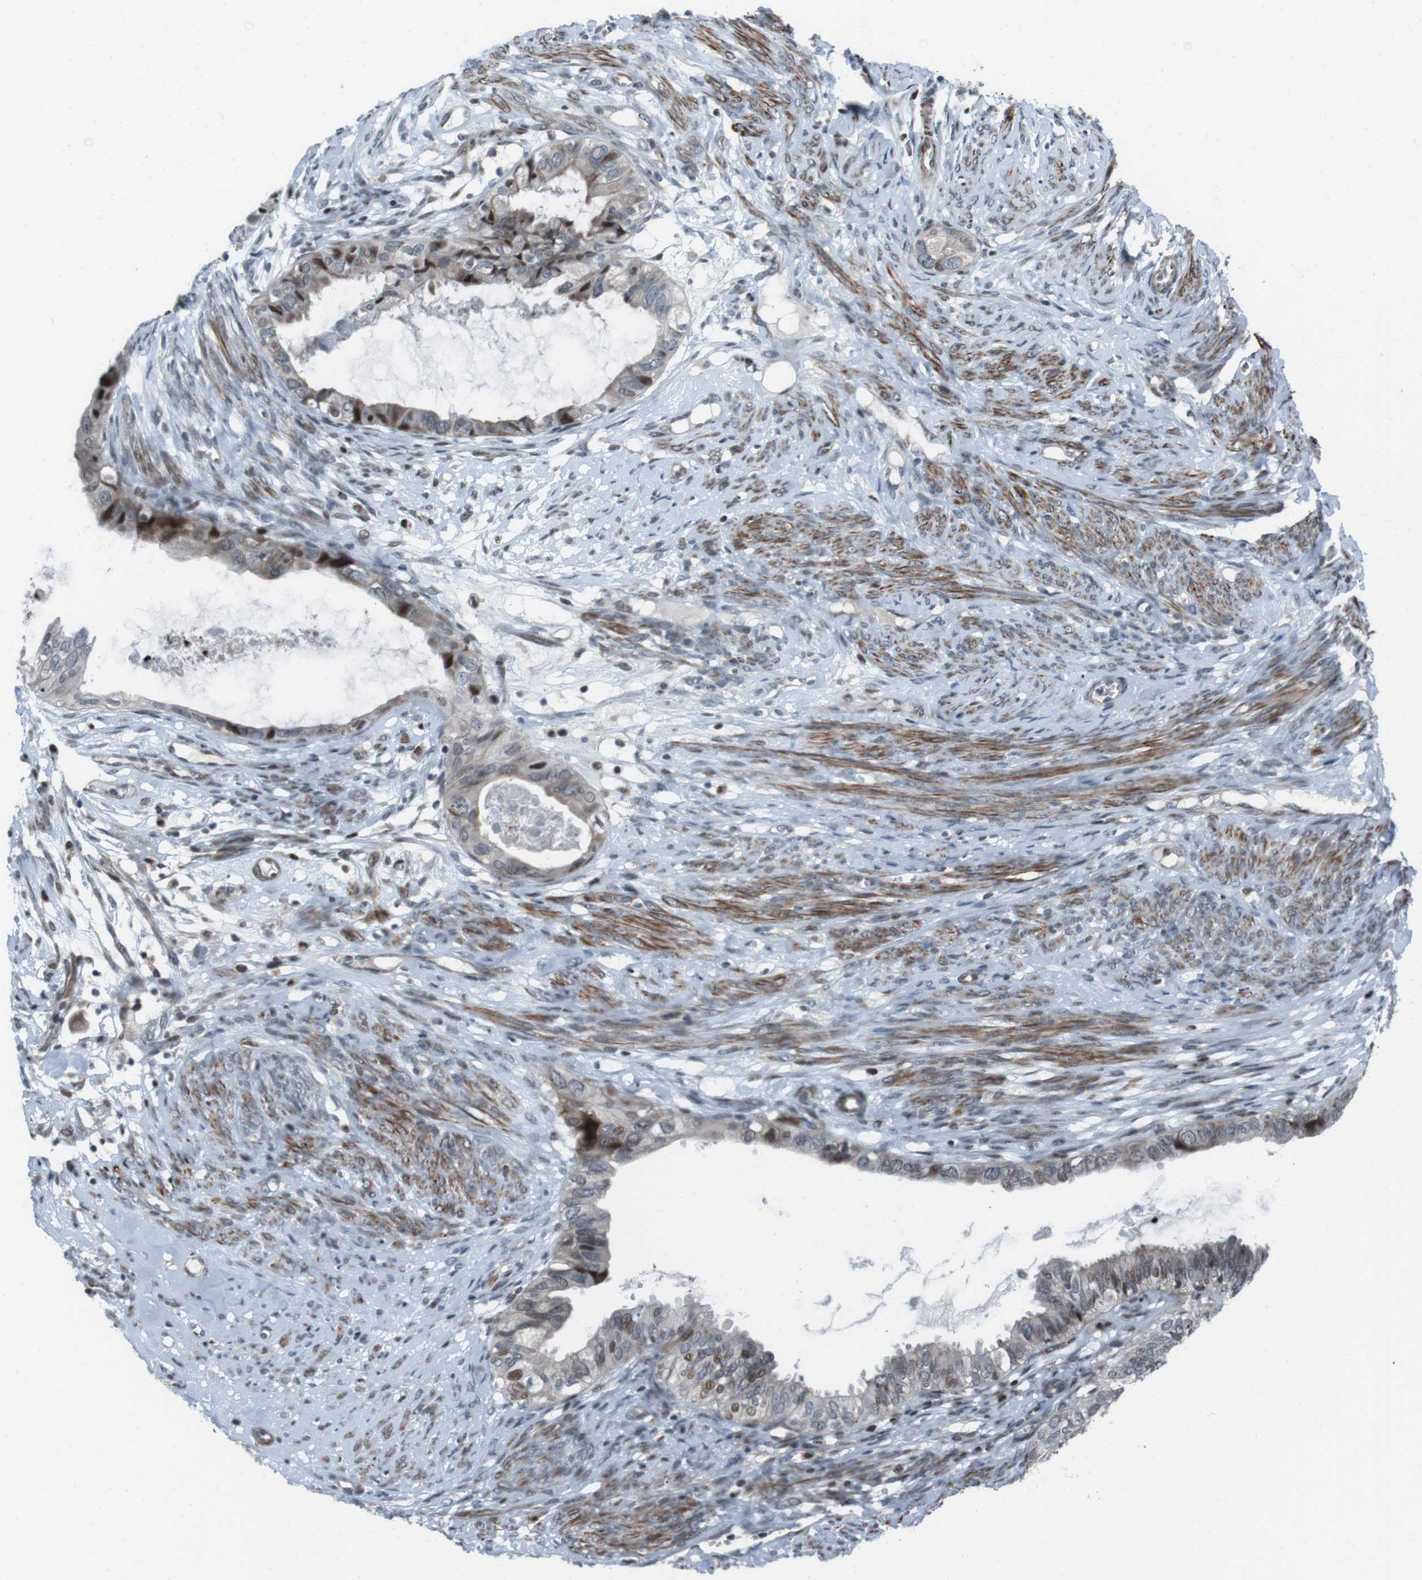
{"staining": {"intensity": "moderate", "quantity": "25%-75%", "location": "cytoplasmic/membranous,nuclear"}, "tissue": "cervical cancer", "cell_type": "Tumor cells", "image_type": "cancer", "snomed": [{"axis": "morphology", "description": "Normal tissue, NOS"}, {"axis": "morphology", "description": "Adenocarcinoma, NOS"}, {"axis": "topography", "description": "Cervix"}, {"axis": "topography", "description": "Endometrium"}], "caption": "A micrograph of adenocarcinoma (cervical) stained for a protein shows moderate cytoplasmic/membranous and nuclear brown staining in tumor cells.", "gene": "PBRM1", "patient": {"sex": "female", "age": 86}}